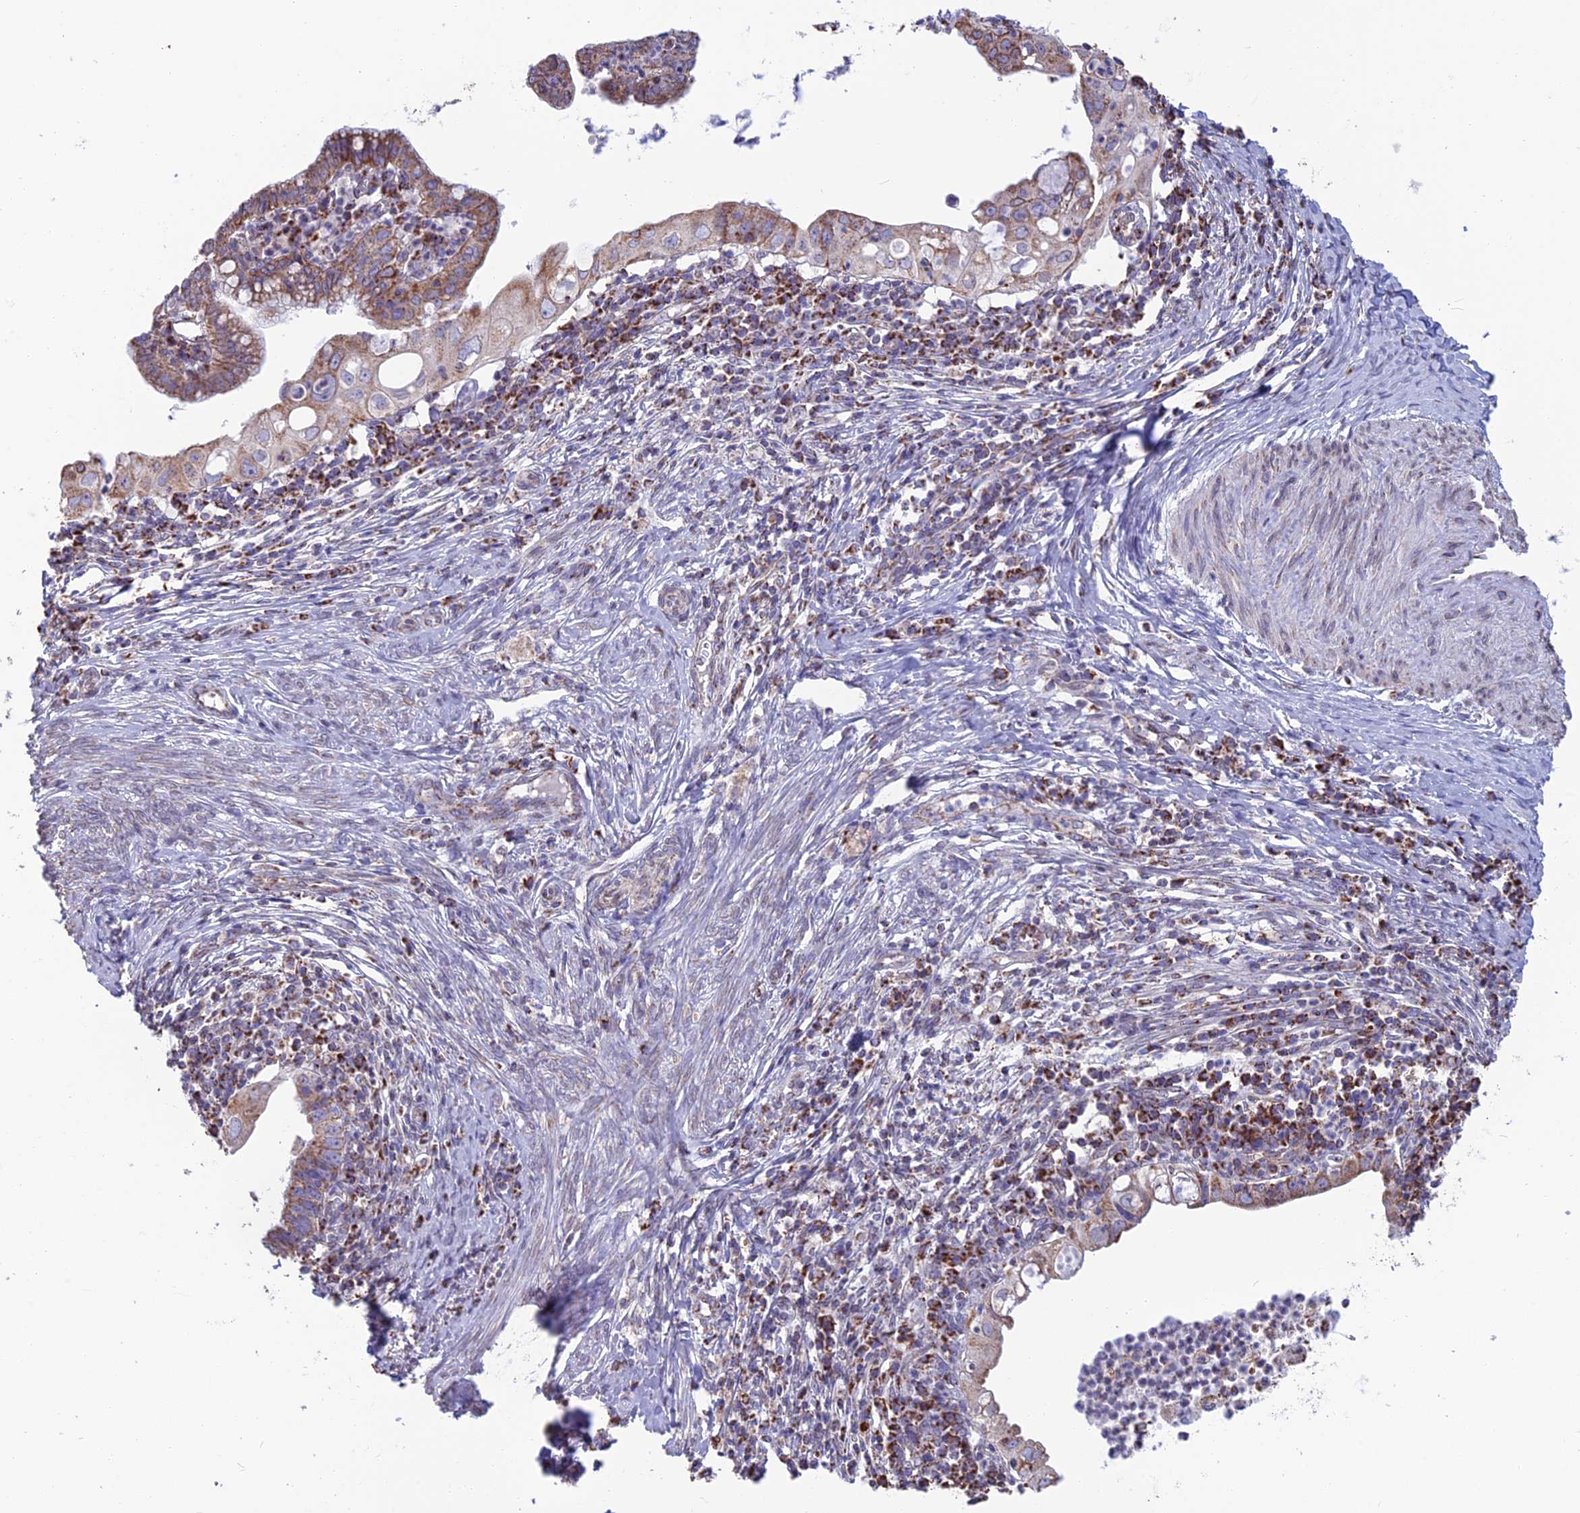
{"staining": {"intensity": "moderate", "quantity": "25%-75%", "location": "cytoplasmic/membranous"}, "tissue": "cervical cancer", "cell_type": "Tumor cells", "image_type": "cancer", "snomed": [{"axis": "morphology", "description": "Adenocarcinoma, NOS"}, {"axis": "topography", "description": "Cervix"}], "caption": "Immunohistochemical staining of cervical cancer (adenocarcinoma) demonstrates medium levels of moderate cytoplasmic/membranous protein staining in about 25%-75% of tumor cells.", "gene": "CS", "patient": {"sex": "female", "age": 36}}